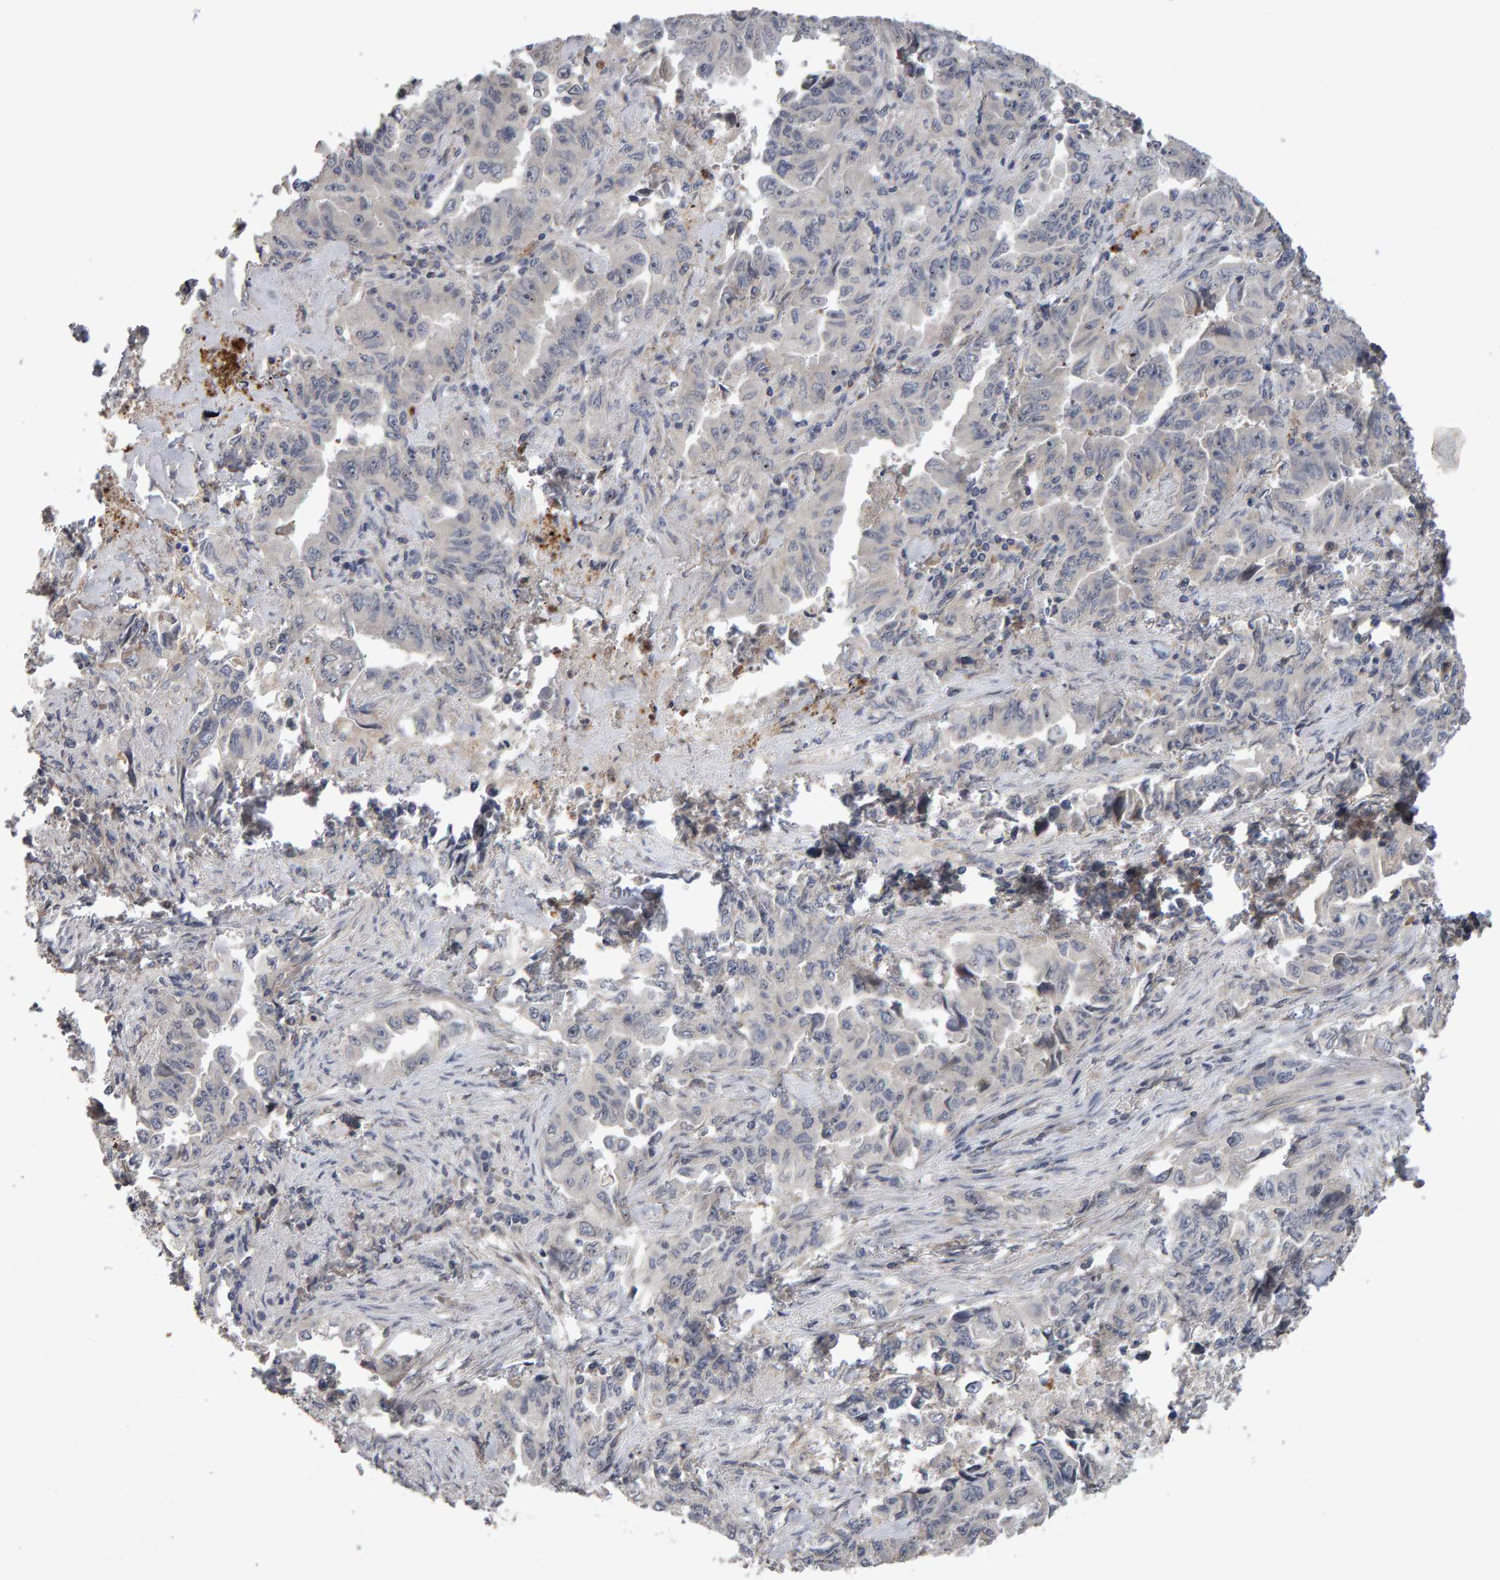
{"staining": {"intensity": "negative", "quantity": "none", "location": "none"}, "tissue": "lung cancer", "cell_type": "Tumor cells", "image_type": "cancer", "snomed": [{"axis": "morphology", "description": "Adenocarcinoma, NOS"}, {"axis": "topography", "description": "Lung"}], "caption": "This image is of lung adenocarcinoma stained with immunohistochemistry to label a protein in brown with the nuclei are counter-stained blue. There is no expression in tumor cells.", "gene": "COASY", "patient": {"sex": "female", "age": 51}}